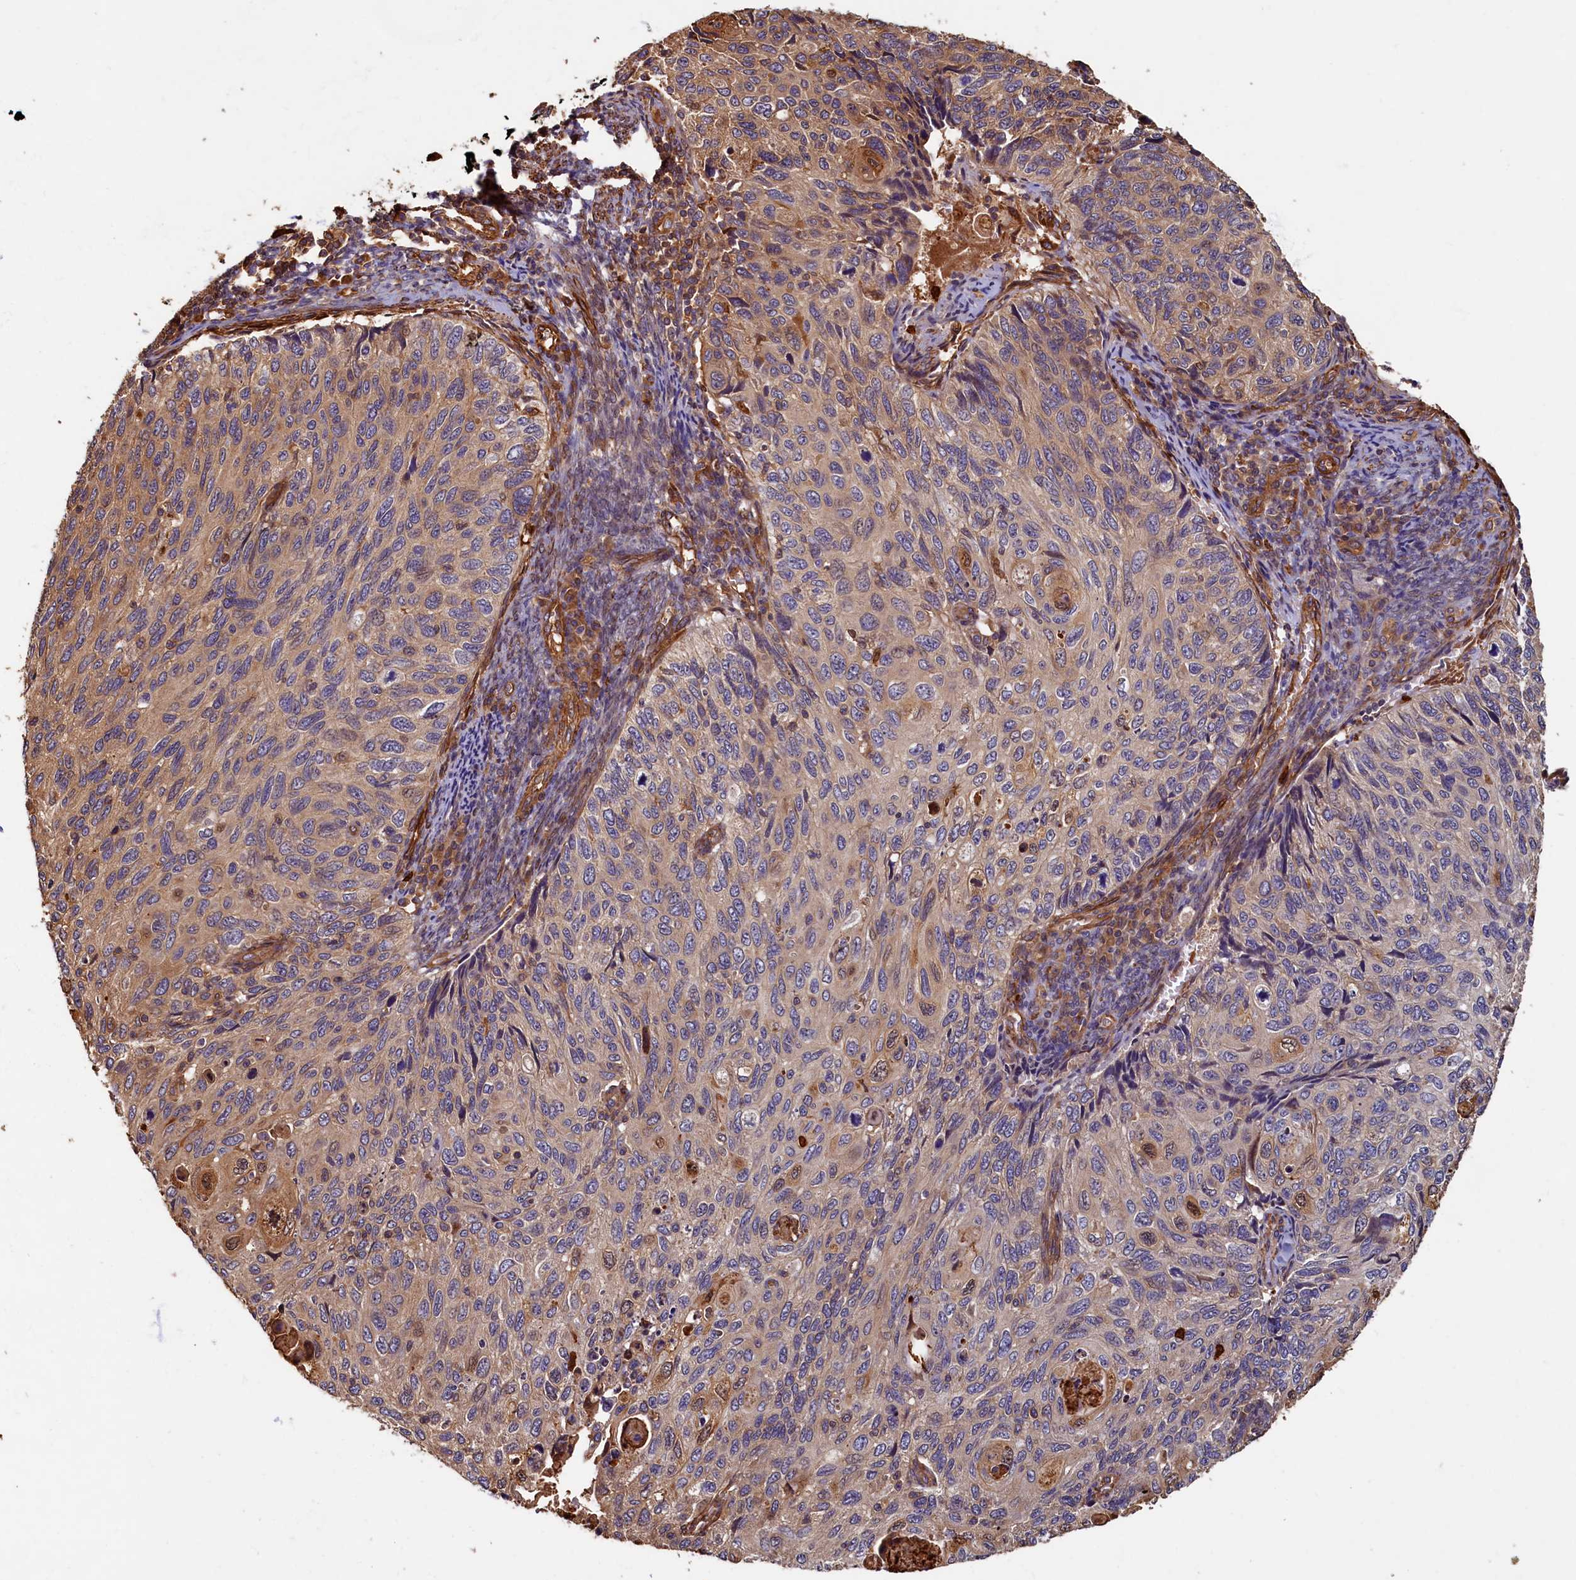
{"staining": {"intensity": "moderate", "quantity": "<25%", "location": "cytoplasmic/membranous,nuclear"}, "tissue": "cervical cancer", "cell_type": "Tumor cells", "image_type": "cancer", "snomed": [{"axis": "morphology", "description": "Squamous cell carcinoma, NOS"}, {"axis": "topography", "description": "Cervix"}], "caption": "Moderate cytoplasmic/membranous and nuclear positivity for a protein is appreciated in approximately <25% of tumor cells of cervical cancer using IHC.", "gene": "CCDC102B", "patient": {"sex": "female", "age": 70}}